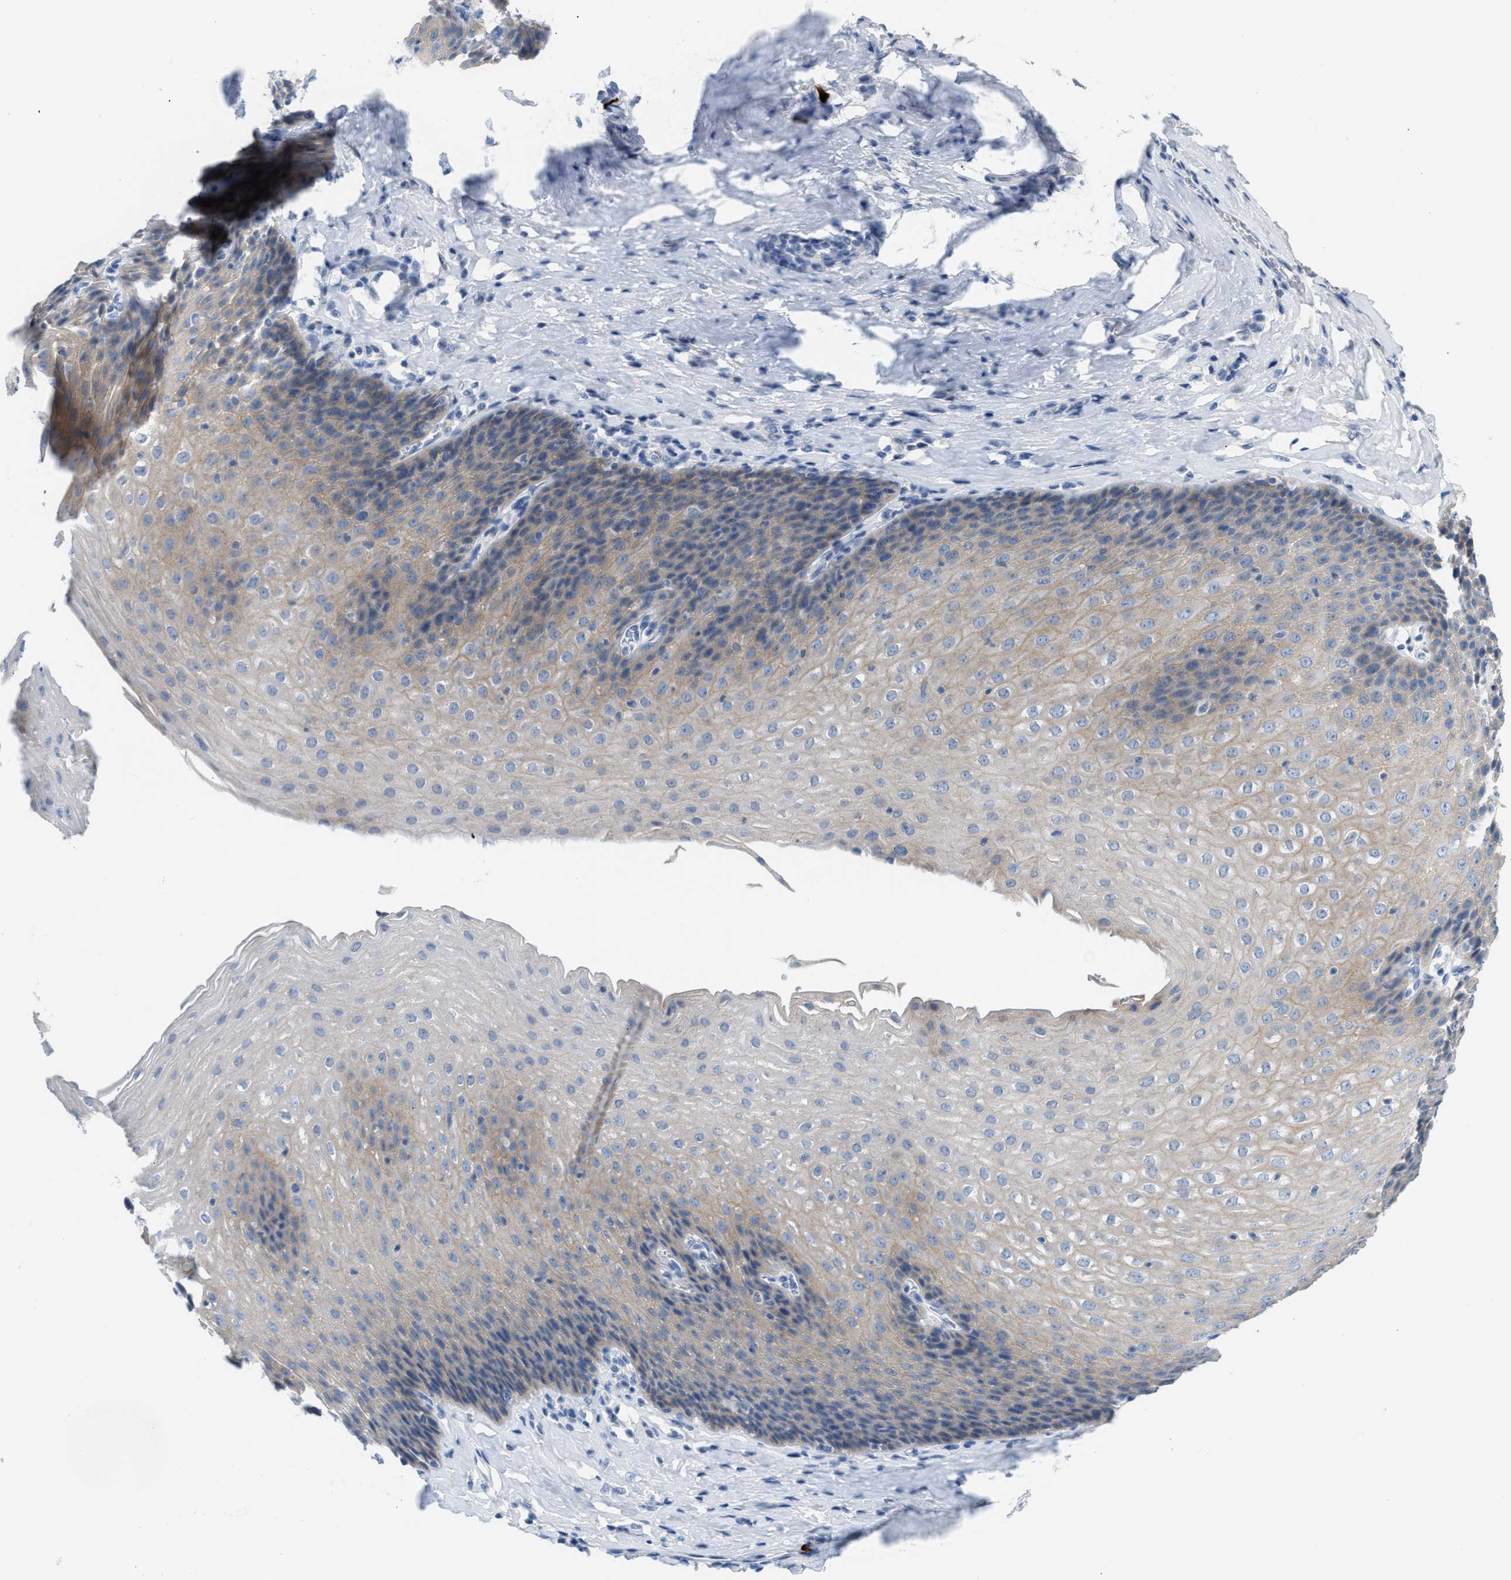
{"staining": {"intensity": "weak", "quantity": "25%-75%", "location": "cytoplasmic/membranous"}, "tissue": "esophagus", "cell_type": "Squamous epithelial cells", "image_type": "normal", "snomed": [{"axis": "morphology", "description": "Normal tissue, NOS"}, {"axis": "topography", "description": "Esophagus"}], "caption": "Squamous epithelial cells reveal low levels of weak cytoplasmic/membranous expression in approximately 25%-75% of cells in unremarkable esophagus. (DAB IHC with brightfield microscopy, high magnification).", "gene": "ERBB2", "patient": {"sex": "female", "age": 61}}